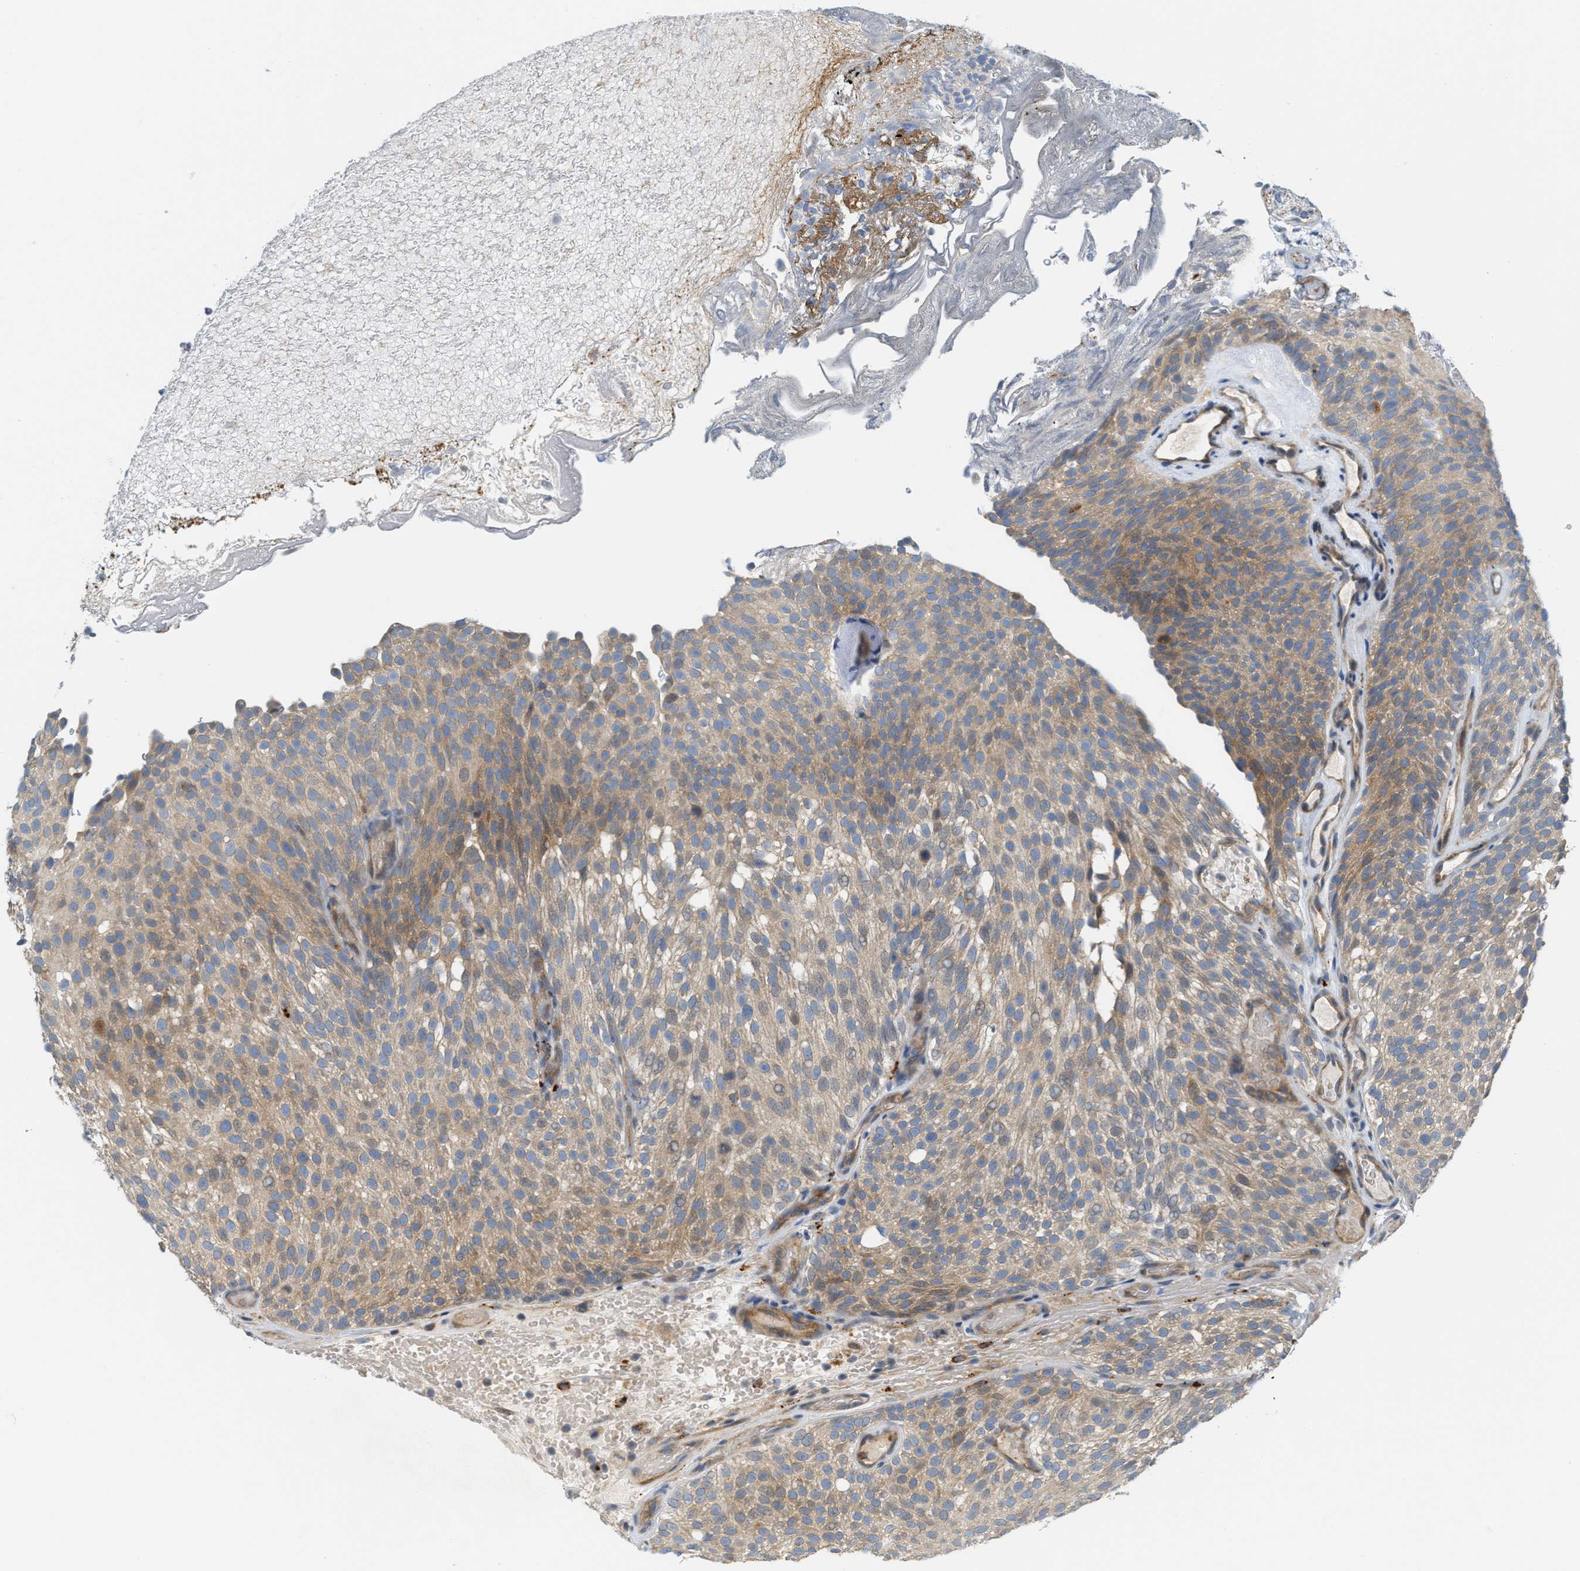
{"staining": {"intensity": "moderate", "quantity": ">75%", "location": "cytoplasmic/membranous"}, "tissue": "urothelial cancer", "cell_type": "Tumor cells", "image_type": "cancer", "snomed": [{"axis": "morphology", "description": "Urothelial carcinoma, Low grade"}, {"axis": "topography", "description": "Urinary bladder"}], "caption": "Tumor cells reveal moderate cytoplasmic/membranous staining in approximately >75% of cells in low-grade urothelial carcinoma.", "gene": "KLHDC10", "patient": {"sex": "male", "age": 78}}